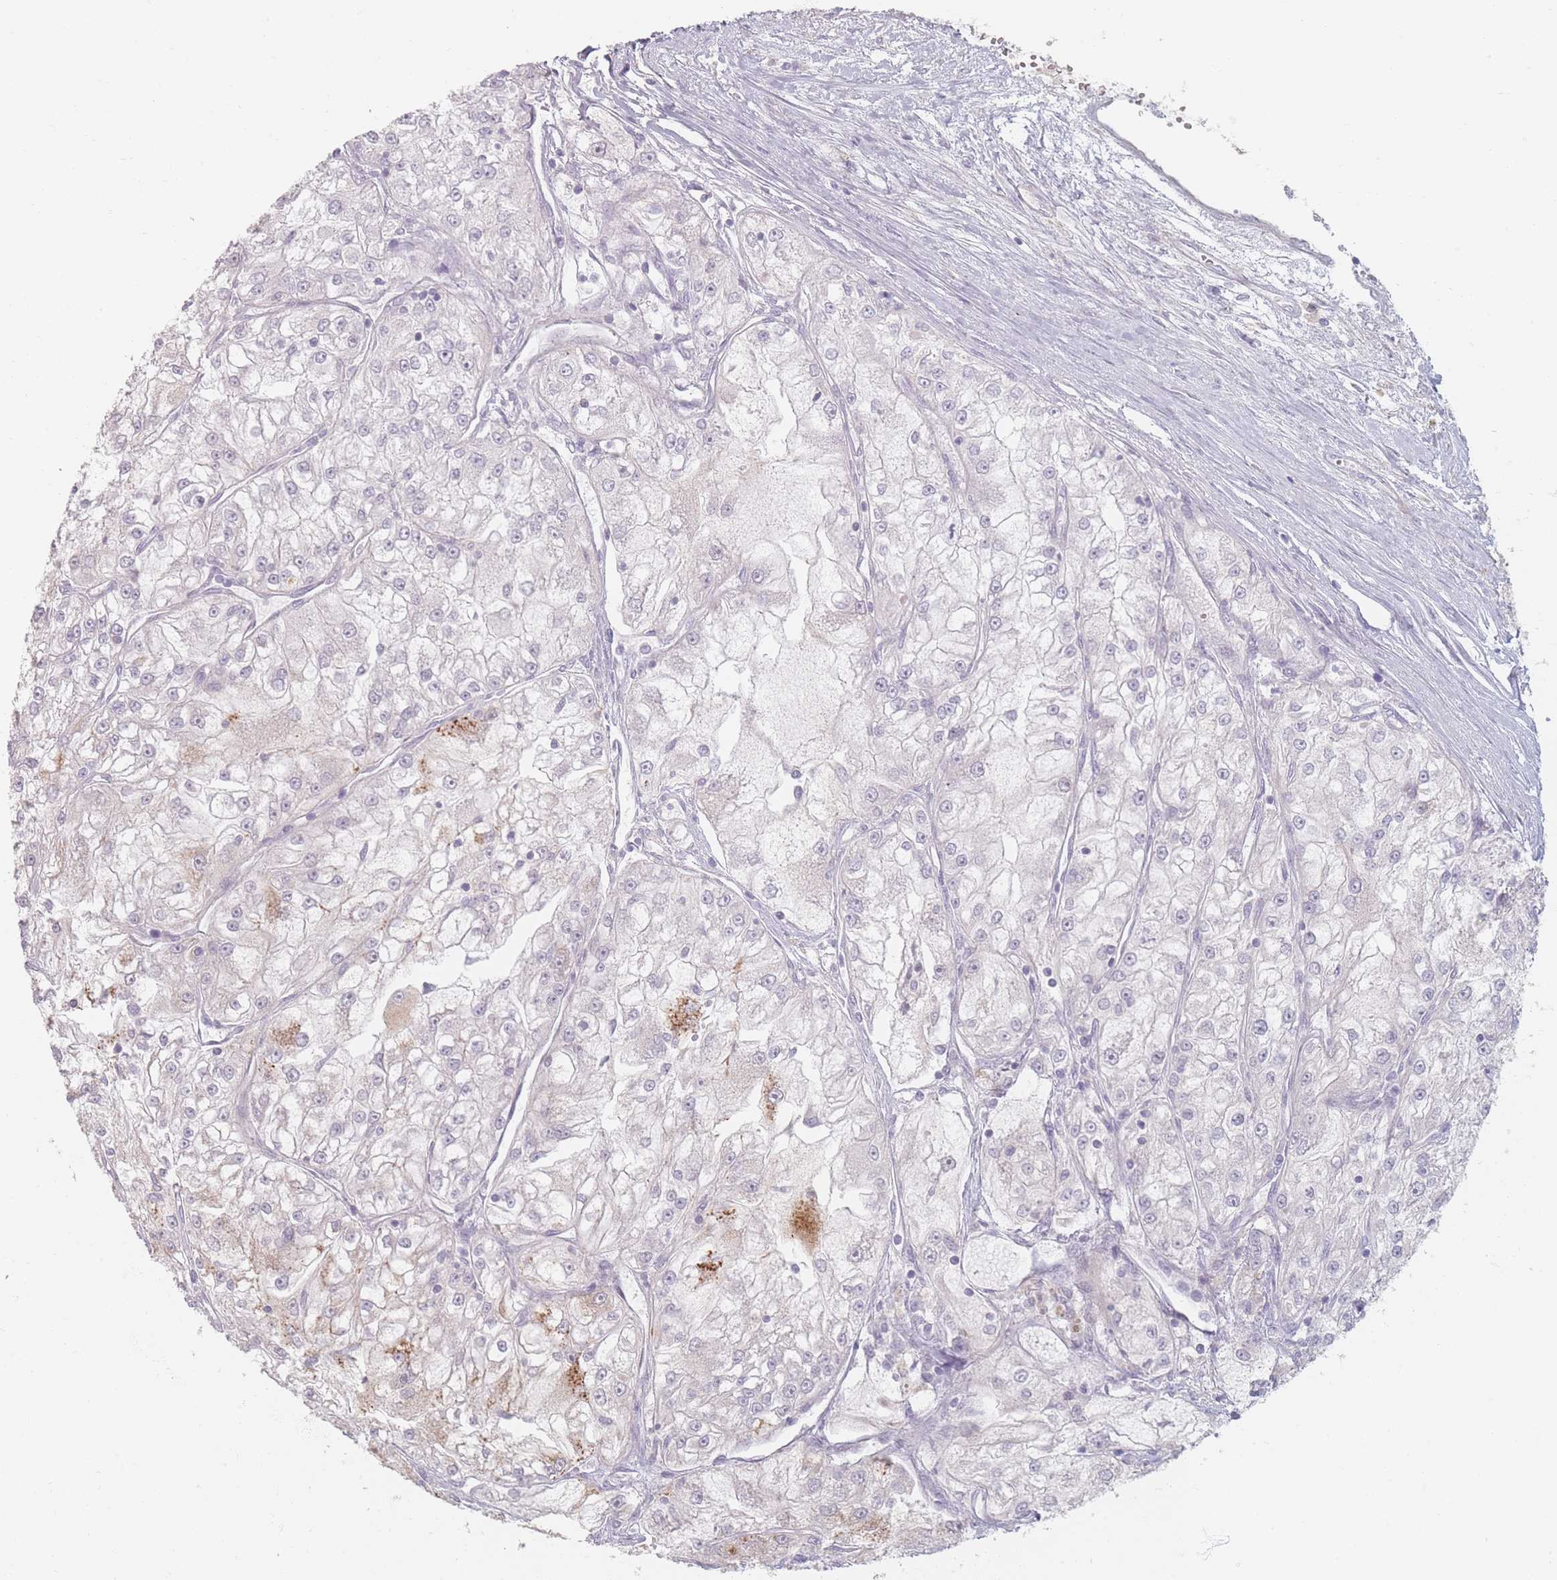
{"staining": {"intensity": "negative", "quantity": "none", "location": "none"}, "tissue": "renal cancer", "cell_type": "Tumor cells", "image_type": "cancer", "snomed": [{"axis": "morphology", "description": "Adenocarcinoma, NOS"}, {"axis": "topography", "description": "Kidney"}], "caption": "IHC image of neoplastic tissue: human renal adenocarcinoma stained with DAB reveals no significant protein staining in tumor cells.", "gene": "HELZ2", "patient": {"sex": "female", "age": 72}}